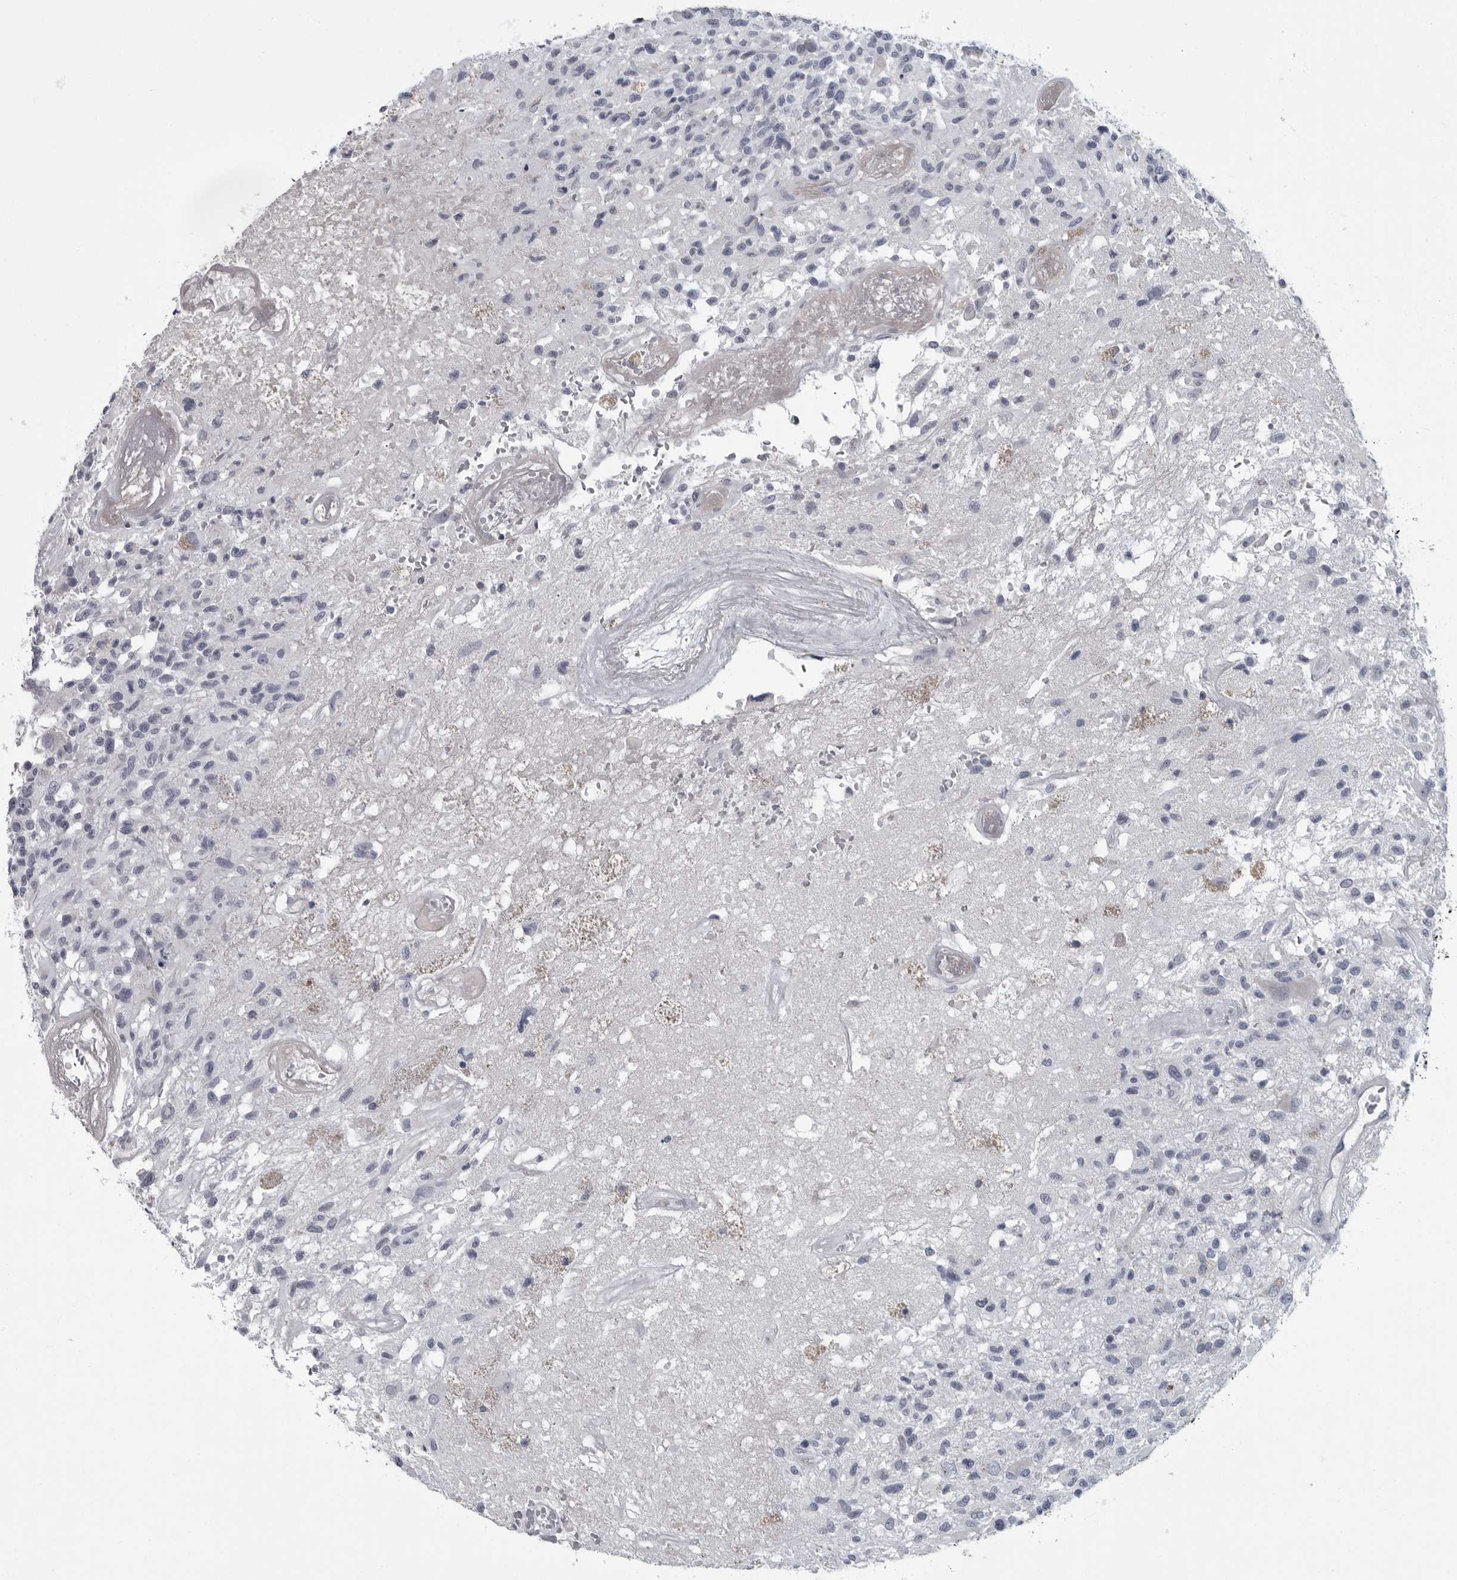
{"staining": {"intensity": "negative", "quantity": "none", "location": "none"}, "tissue": "glioma", "cell_type": "Tumor cells", "image_type": "cancer", "snomed": [{"axis": "morphology", "description": "Glioma, malignant, High grade"}, {"axis": "morphology", "description": "Glioblastoma, NOS"}, {"axis": "topography", "description": "Brain"}], "caption": "Tumor cells show no significant protein staining in malignant glioma (high-grade).", "gene": "SLC25A39", "patient": {"sex": "male", "age": 60}}